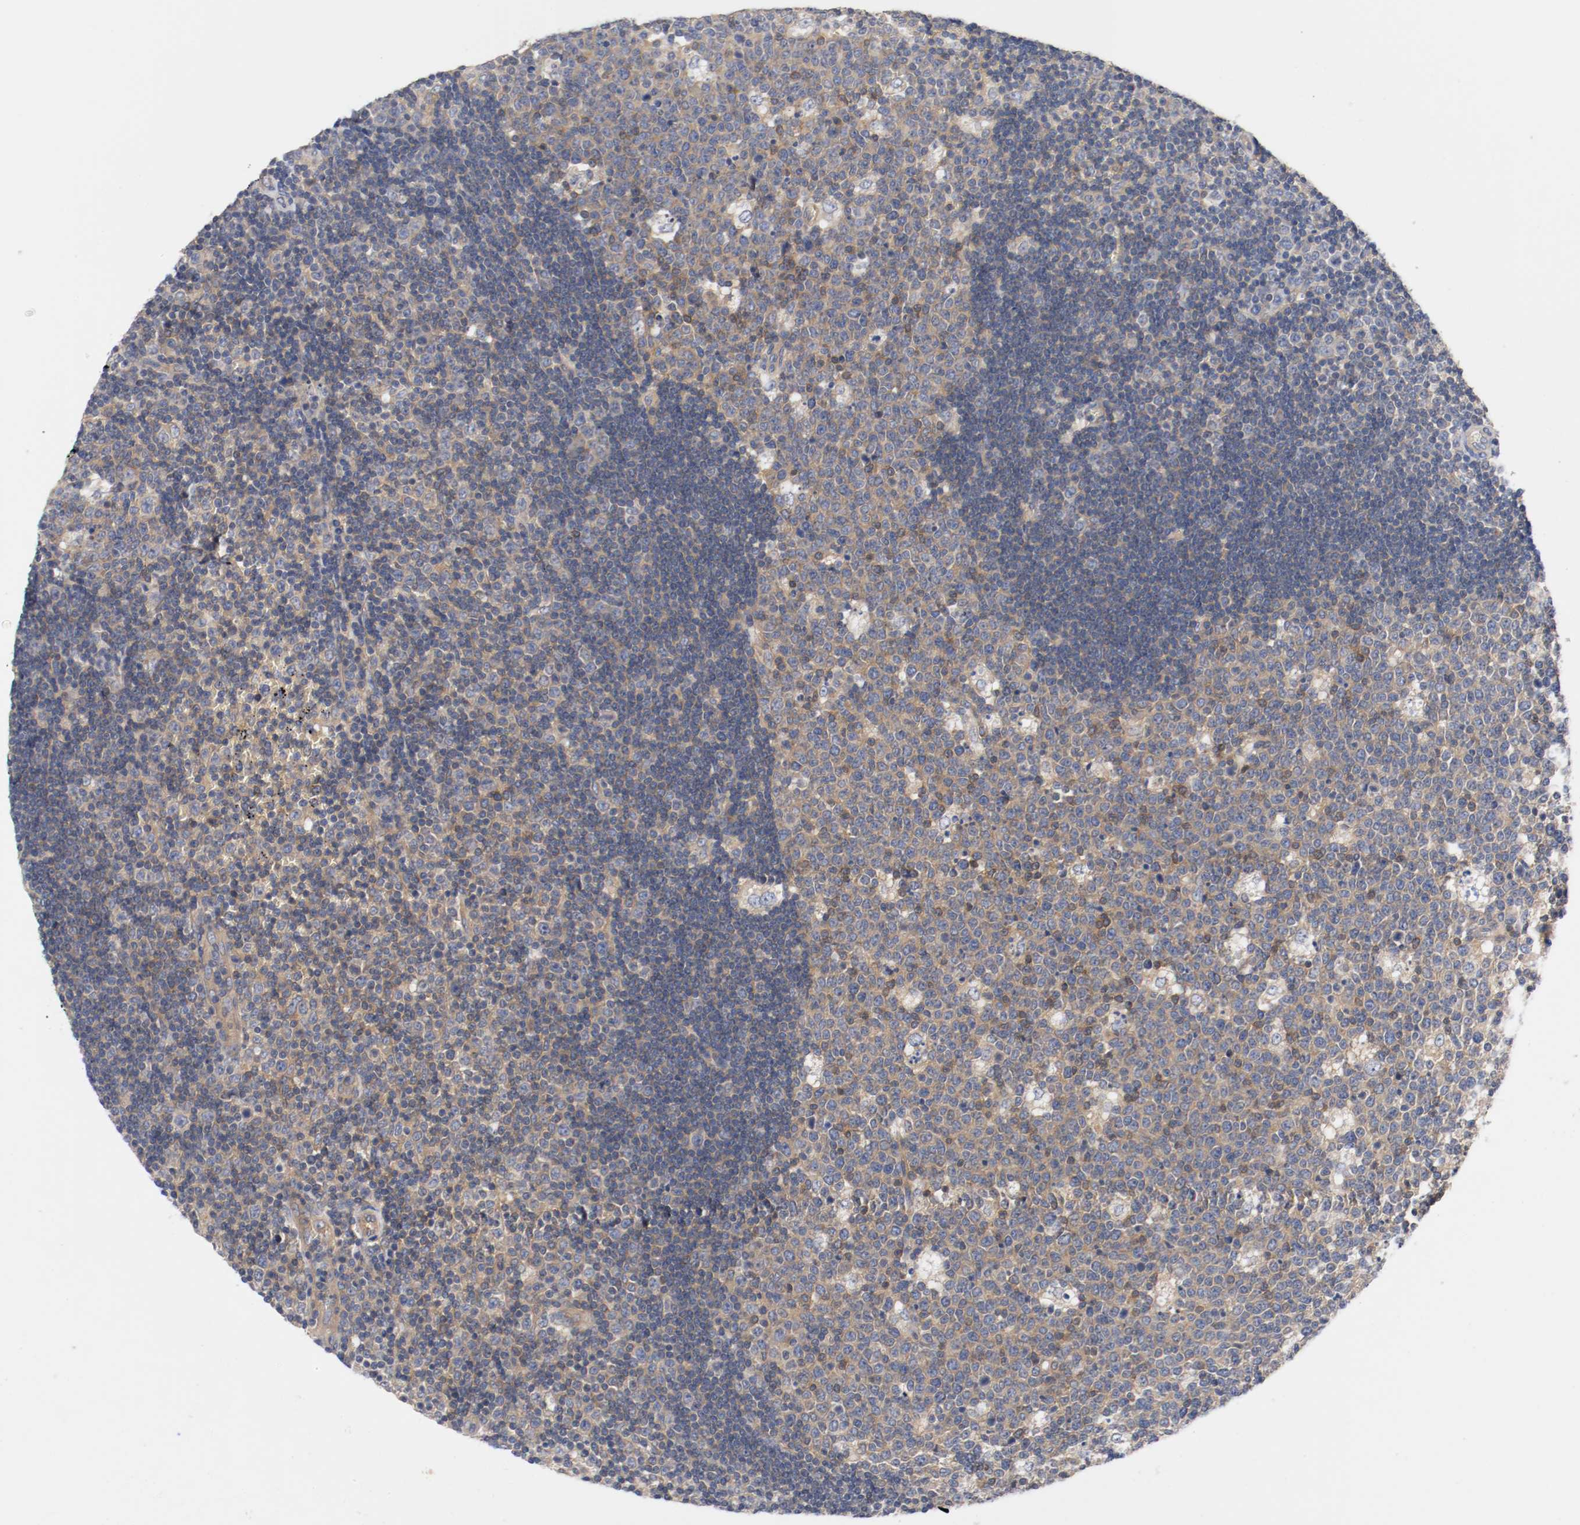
{"staining": {"intensity": "negative", "quantity": "none", "location": "none"}, "tissue": "lymph node", "cell_type": "Germinal center cells", "image_type": "normal", "snomed": [{"axis": "morphology", "description": "Normal tissue, NOS"}, {"axis": "topography", "description": "Lymph node"}, {"axis": "topography", "description": "Salivary gland"}], "caption": "Immunohistochemistry micrograph of normal human lymph node stained for a protein (brown), which demonstrates no expression in germinal center cells. (DAB (3,3'-diaminobenzidine) immunohistochemistry, high magnification).", "gene": "HGS", "patient": {"sex": "male", "age": 8}}